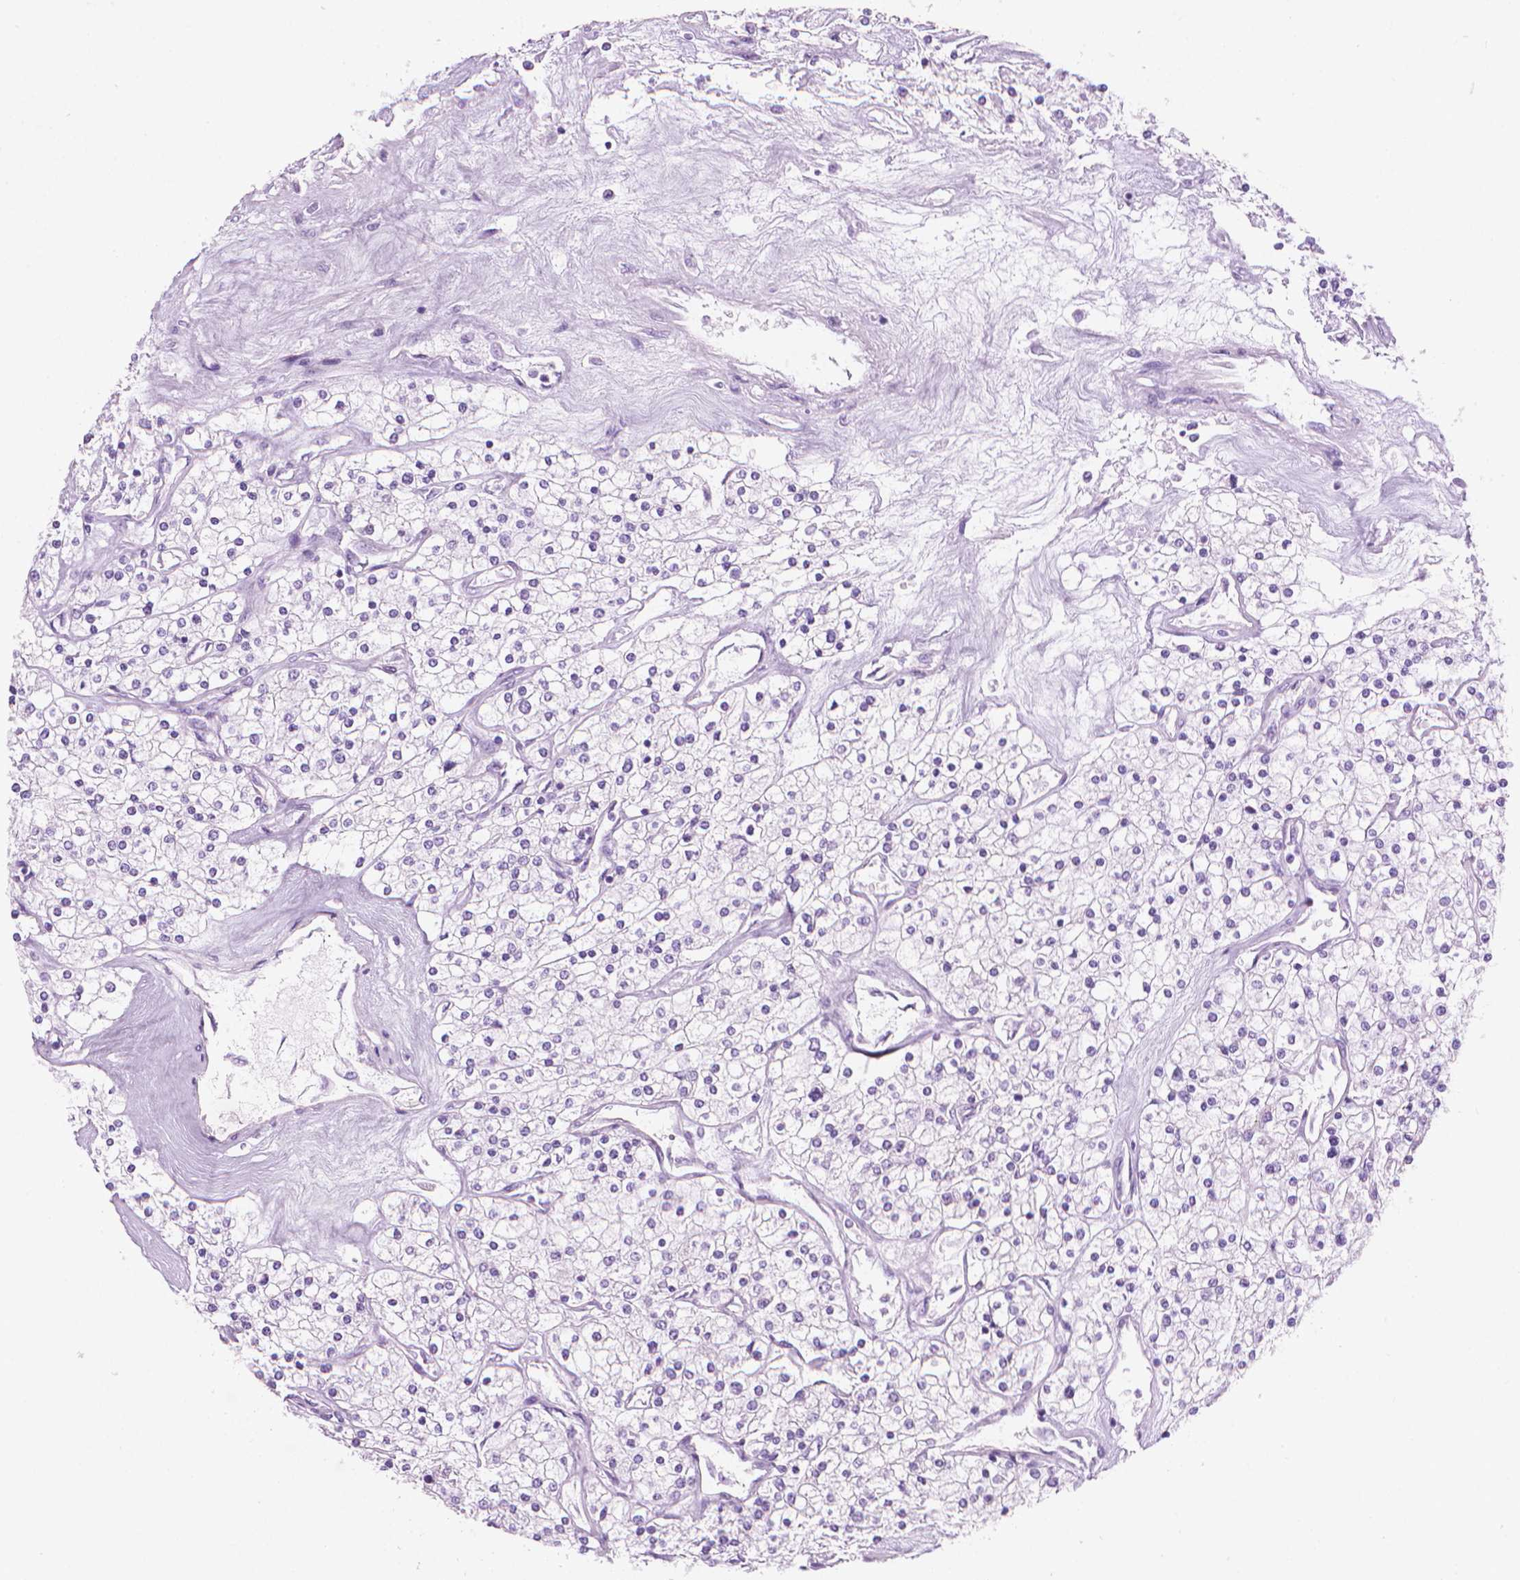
{"staining": {"intensity": "negative", "quantity": "none", "location": "none"}, "tissue": "renal cancer", "cell_type": "Tumor cells", "image_type": "cancer", "snomed": [{"axis": "morphology", "description": "Adenocarcinoma, NOS"}, {"axis": "topography", "description": "Kidney"}], "caption": "Tumor cells are negative for brown protein staining in renal cancer. Brightfield microscopy of immunohistochemistry stained with DAB (3,3'-diaminobenzidine) (brown) and hematoxylin (blue), captured at high magnification.", "gene": "TTC29", "patient": {"sex": "male", "age": 80}}